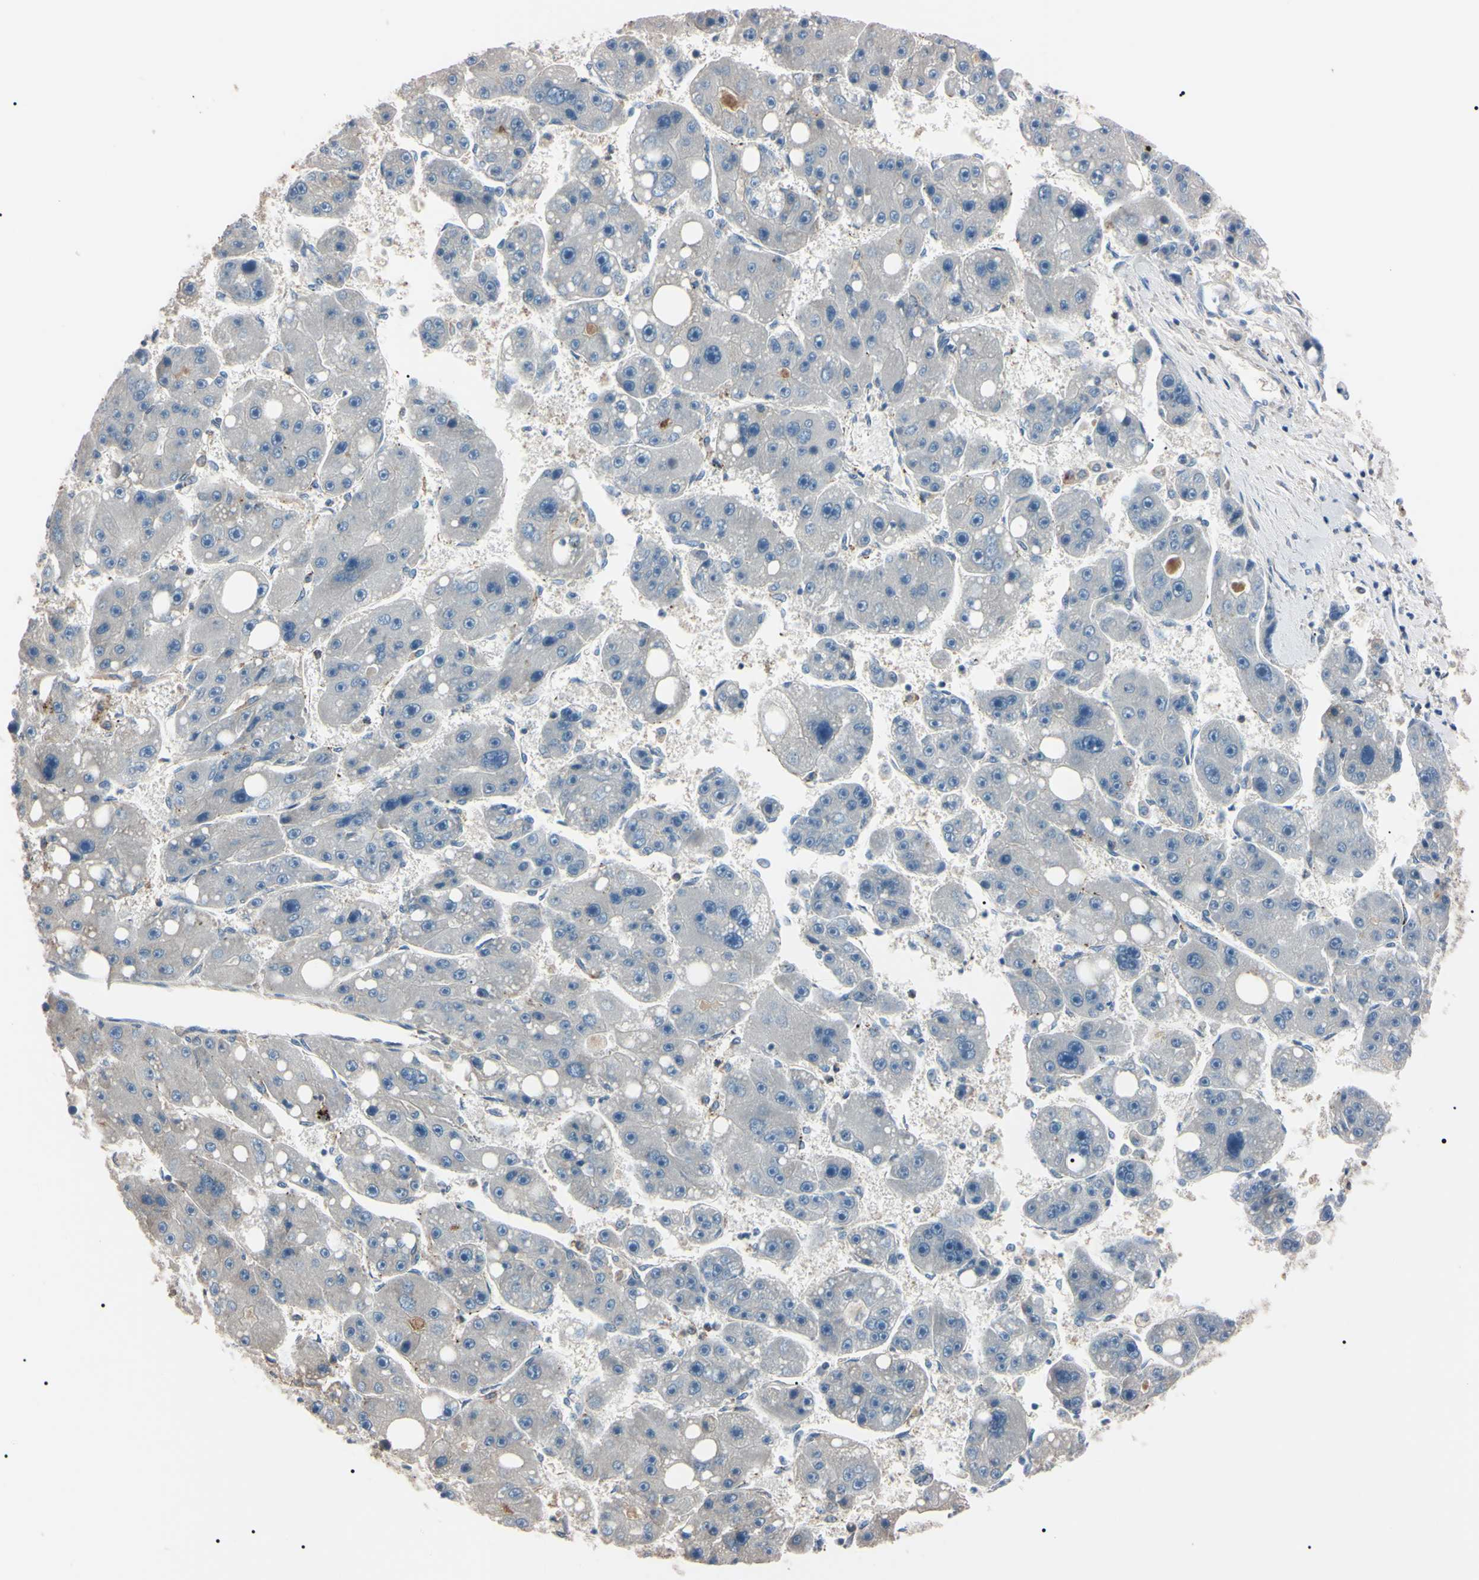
{"staining": {"intensity": "negative", "quantity": "none", "location": "none"}, "tissue": "liver cancer", "cell_type": "Tumor cells", "image_type": "cancer", "snomed": [{"axis": "morphology", "description": "Carcinoma, Hepatocellular, NOS"}, {"axis": "topography", "description": "Liver"}], "caption": "An immunohistochemistry micrograph of liver cancer (hepatocellular carcinoma) is shown. There is no staining in tumor cells of liver cancer (hepatocellular carcinoma).", "gene": "PRKACA", "patient": {"sex": "female", "age": 61}}